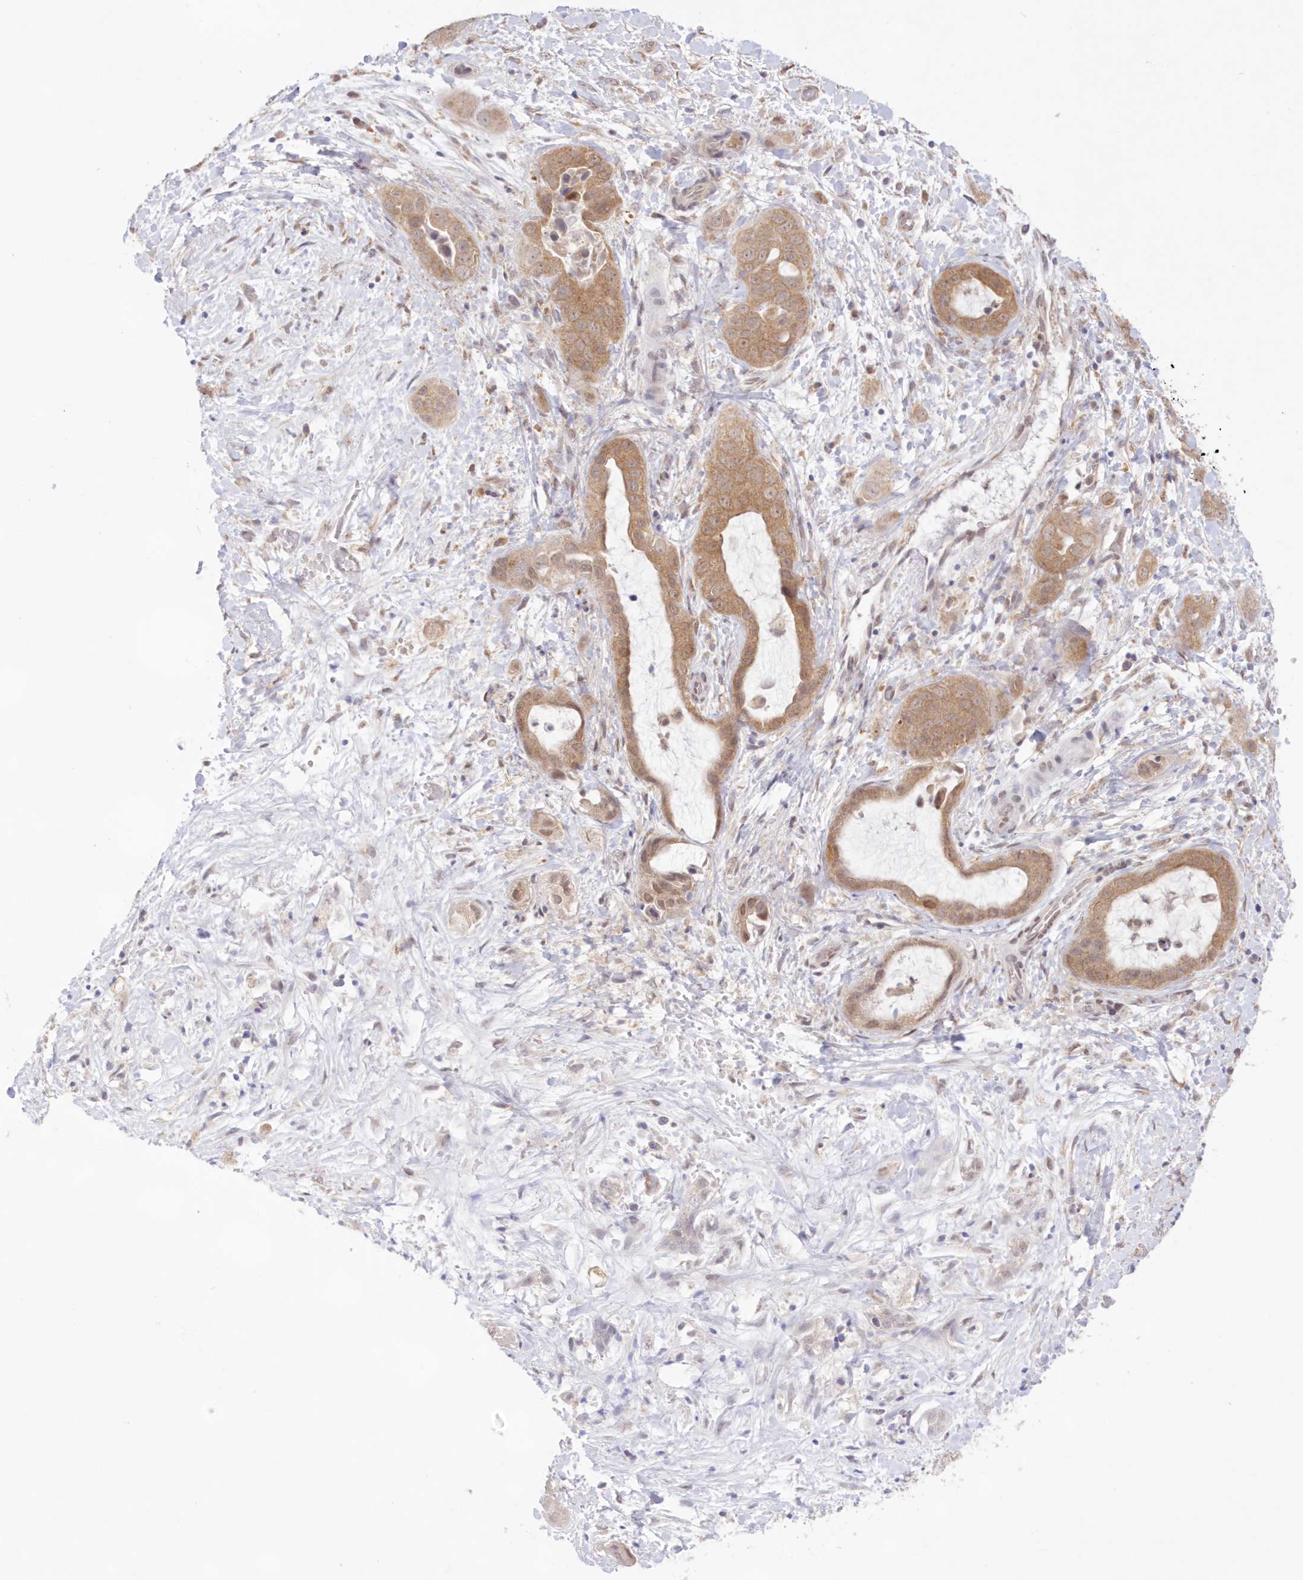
{"staining": {"intensity": "moderate", "quantity": ">75%", "location": "cytoplasmic/membranous"}, "tissue": "liver cancer", "cell_type": "Tumor cells", "image_type": "cancer", "snomed": [{"axis": "morphology", "description": "Cholangiocarcinoma"}, {"axis": "topography", "description": "Liver"}], "caption": "Immunohistochemical staining of human liver cholangiocarcinoma demonstrates moderate cytoplasmic/membranous protein staining in about >75% of tumor cells.", "gene": "RNPEP", "patient": {"sex": "female", "age": 52}}